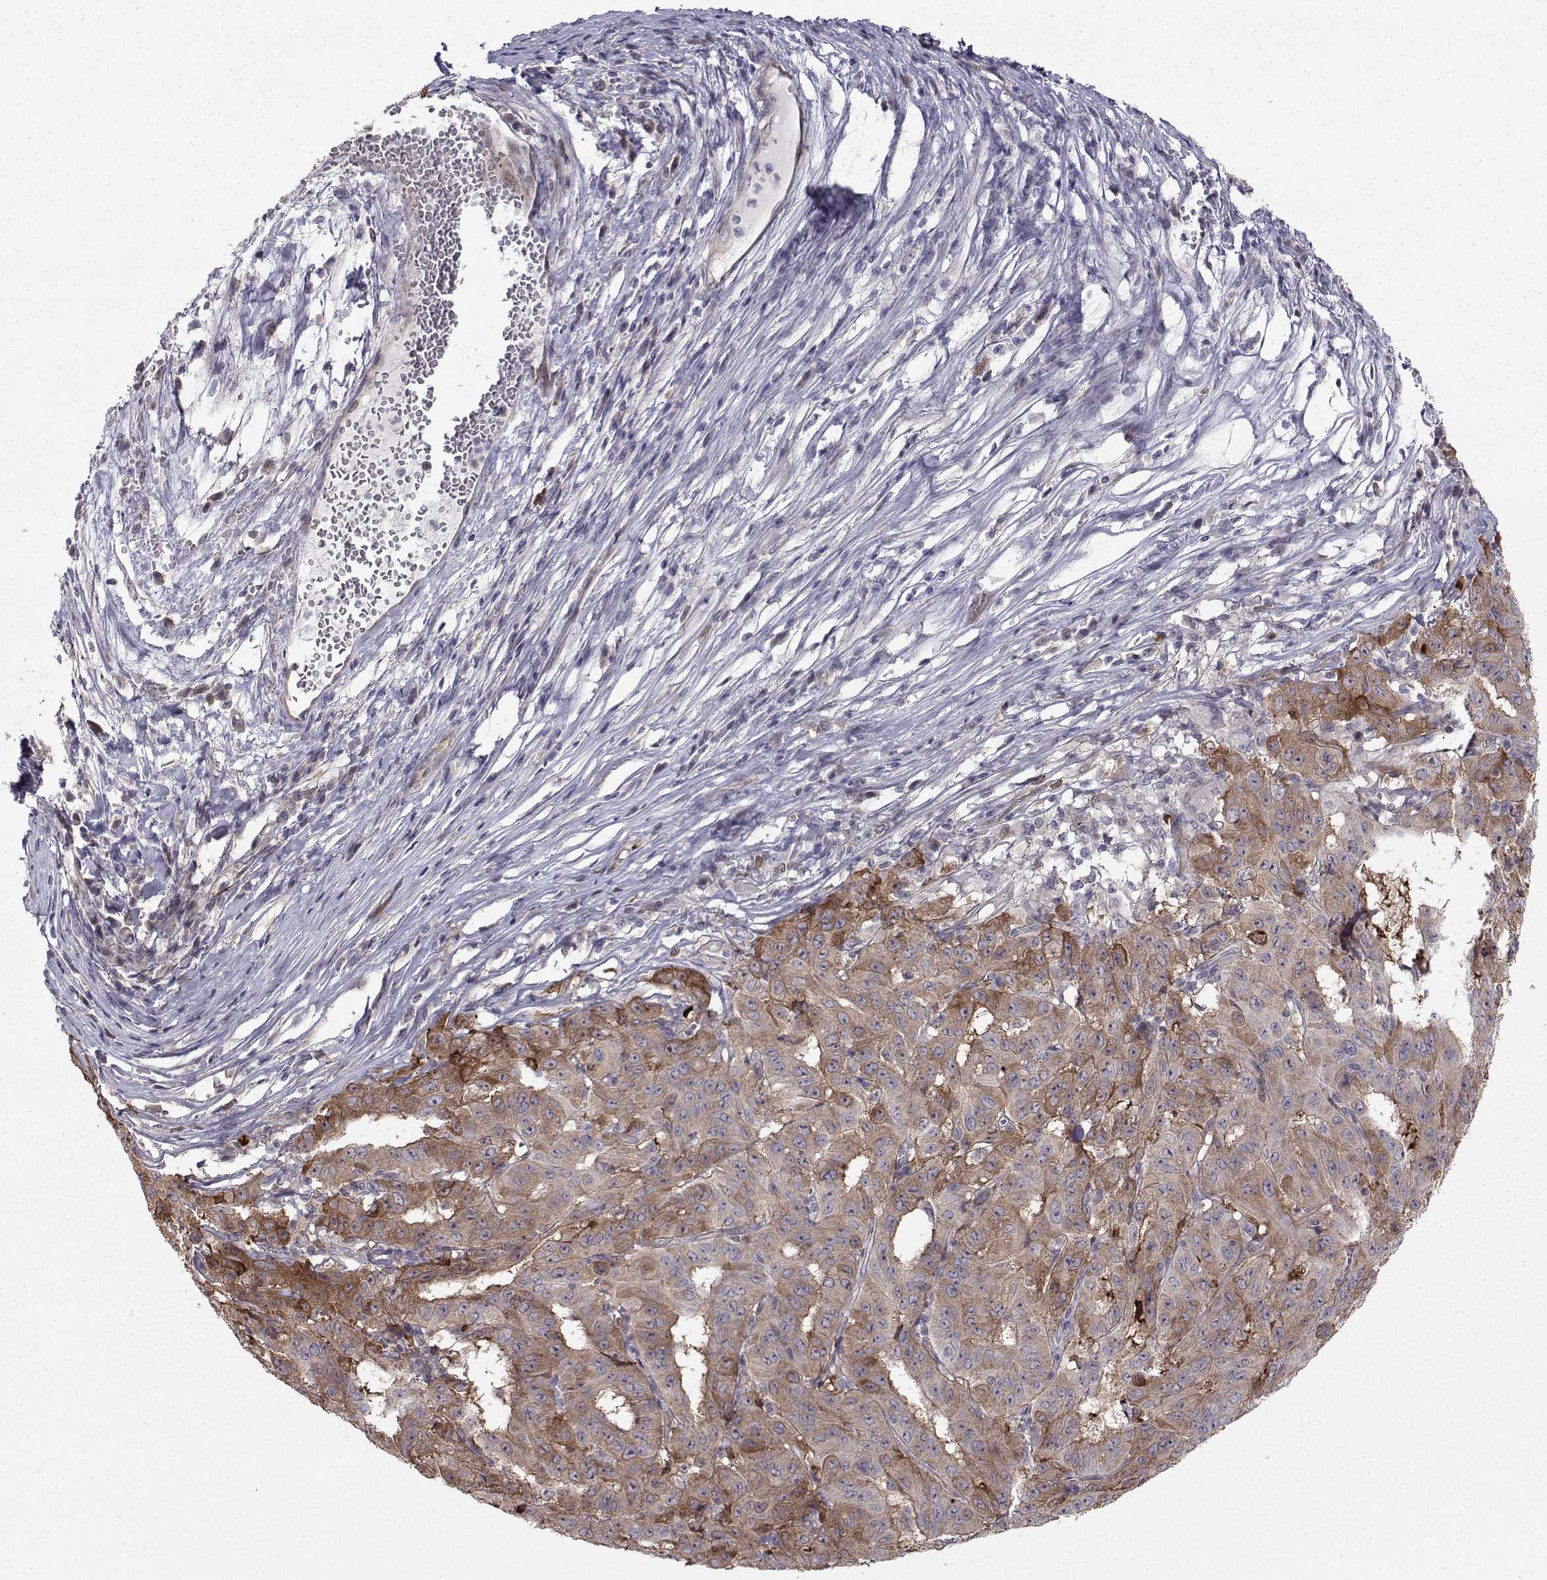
{"staining": {"intensity": "moderate", "quantity": "25%-75%", "location": "cytoplasmic/membranous"}, "tissue": "pancreatic cancer", "cell_type": "Tumor cells", "image_type": "cancer", "snomed": [{"axis": "morphology", "description": "Adenocarcinoma, NOS"}, {"axis": "topography", "description": "Pancreas"}], "caption": "Pancreatic adenocarcinoma was stained to show a protein in brown. There is medium levels of moderate cytoplasmic/membranous positivity in about 25%-75% of tumor cells.", "gene": "HSP90AB1", "patient": {"sex": "male", "age": 63}}